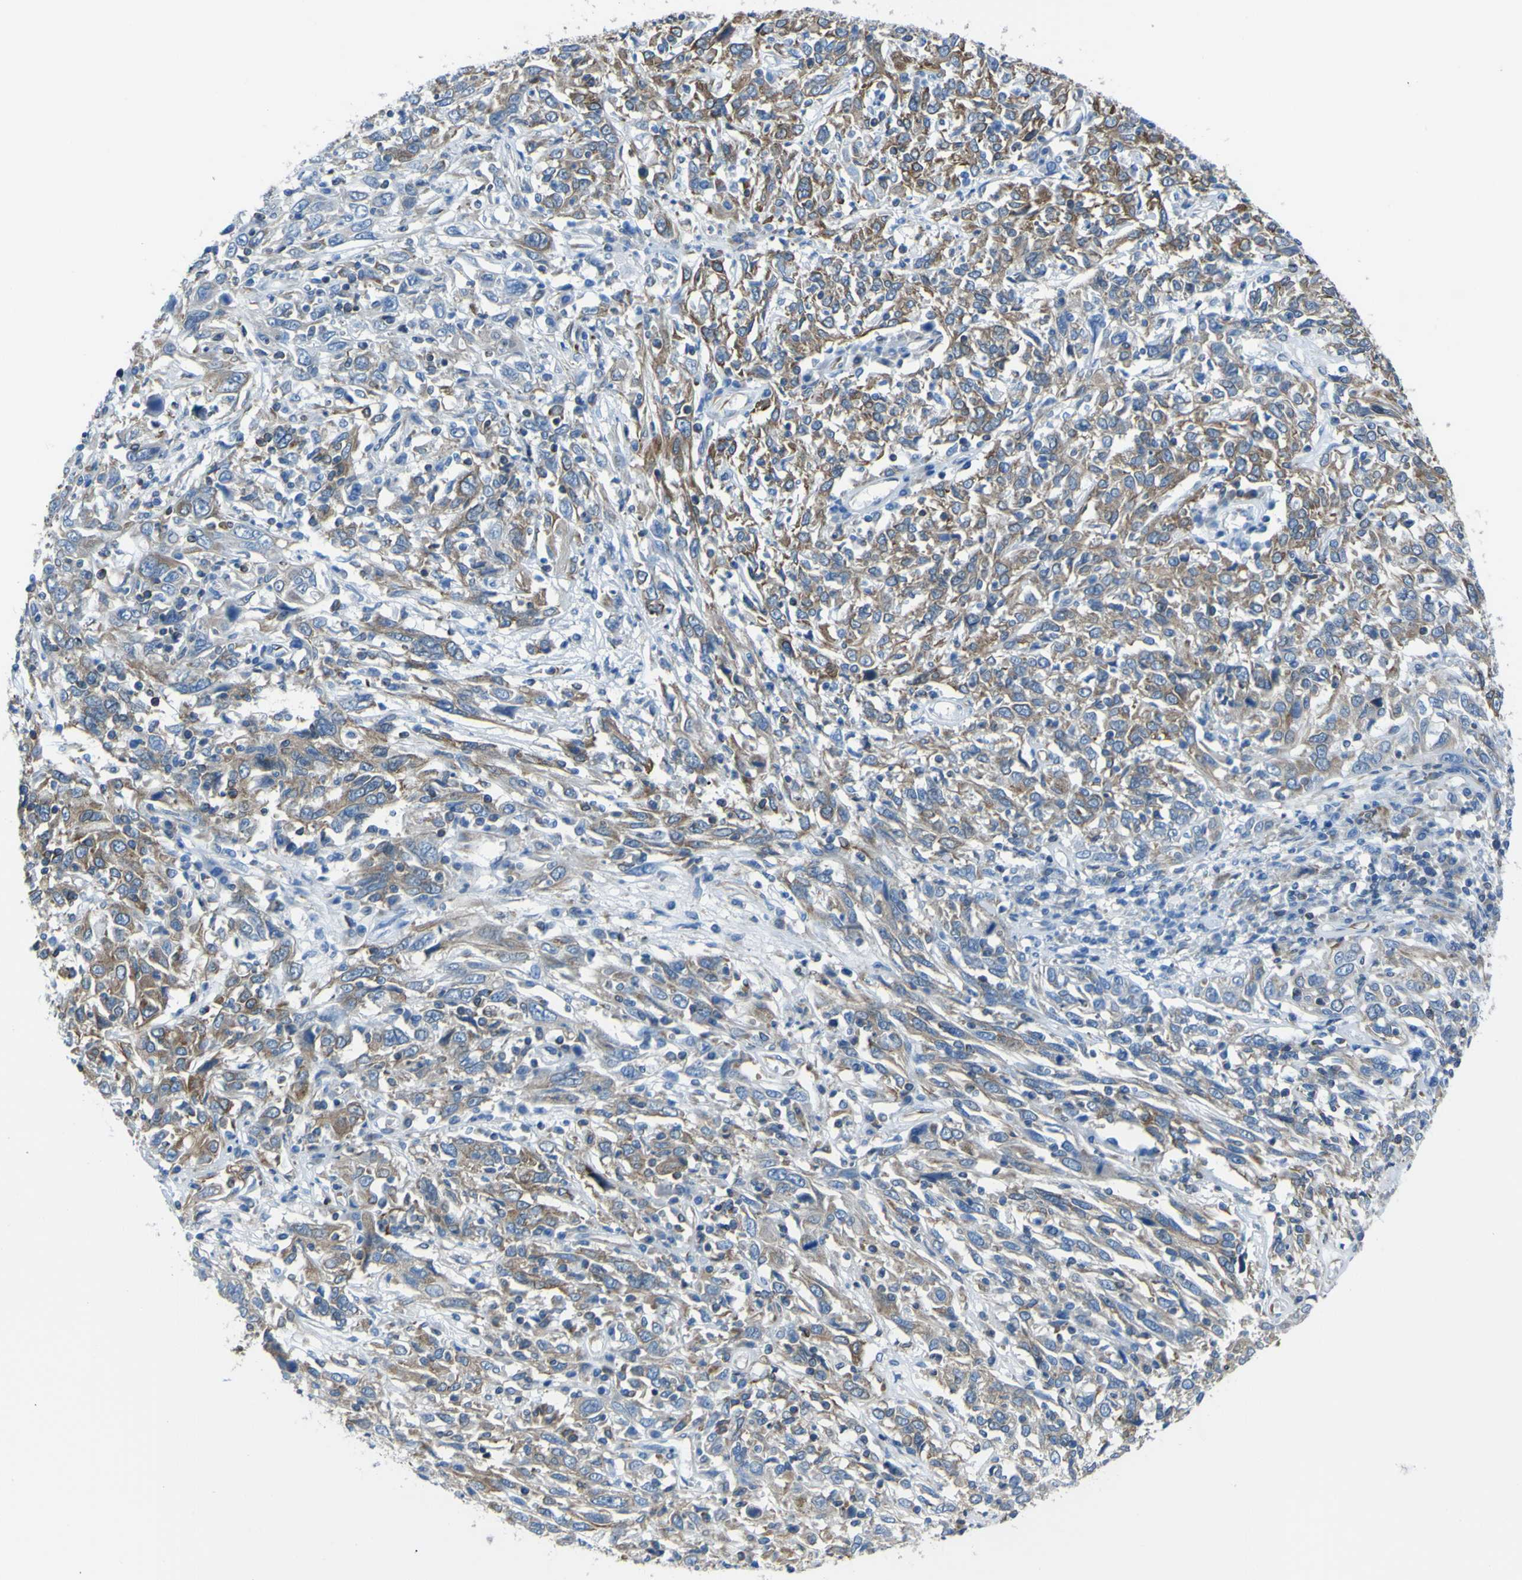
{"staining": {"intensity": "moderate", "quantity": ">75%", "location": "cytoplasmic/membranous"}, "tissue": "cervical cancer", "cell_type": "Tumor cells", "image_type": "cancer", "snomed": [{"axis": "morphology", "description": "Squamous cell carcinoma, NOS"}, {"axis": "topography", "description": "Cervix"}], "caption": "There is medium levels of moderate cytoplasmic/membranous staining in tumor cells of cervical cancer (squamous cell carcinoma), as demonstrated by immunohistochemical staining (brown color).", "gene": "STIM1", "patient": {"sex": "female", "age": 46}}